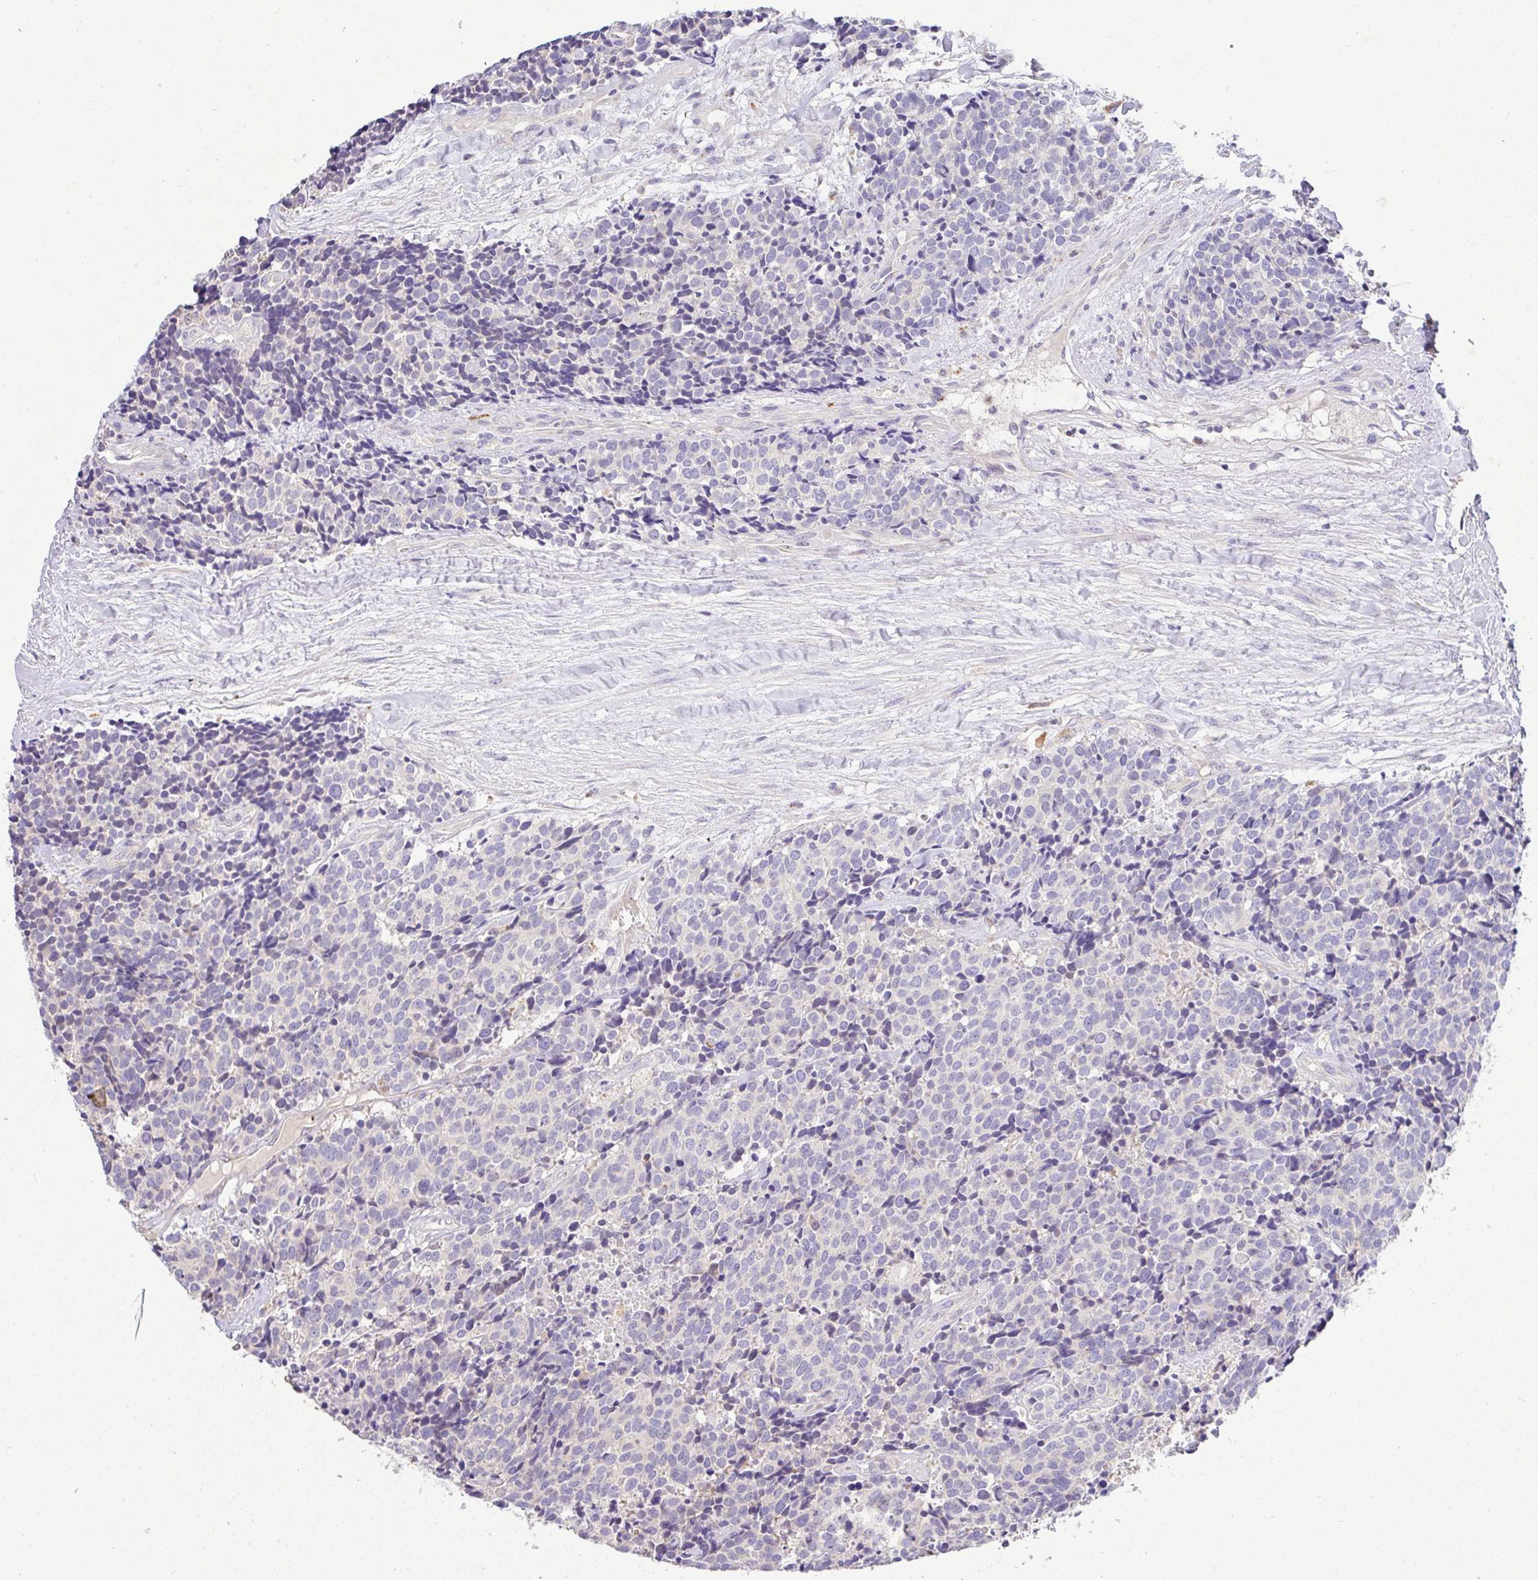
{"staining": {"intensity": "negative", "quantity": "none", "location": "none"}, "tissue": "carcinoid", "cell_type": "Tumor cells", "image_type": "cancer", "snomed": [{"axis": "morphology", "description": "Carcinoid, malignant, NOS"}, {"axis": "topography", "description": "Skin"}], "caption": "Tumor cells are negative for protein expression in human carcinoid.", "gene": "EPN3", "patient": {"sex": "female", "age": 79}}